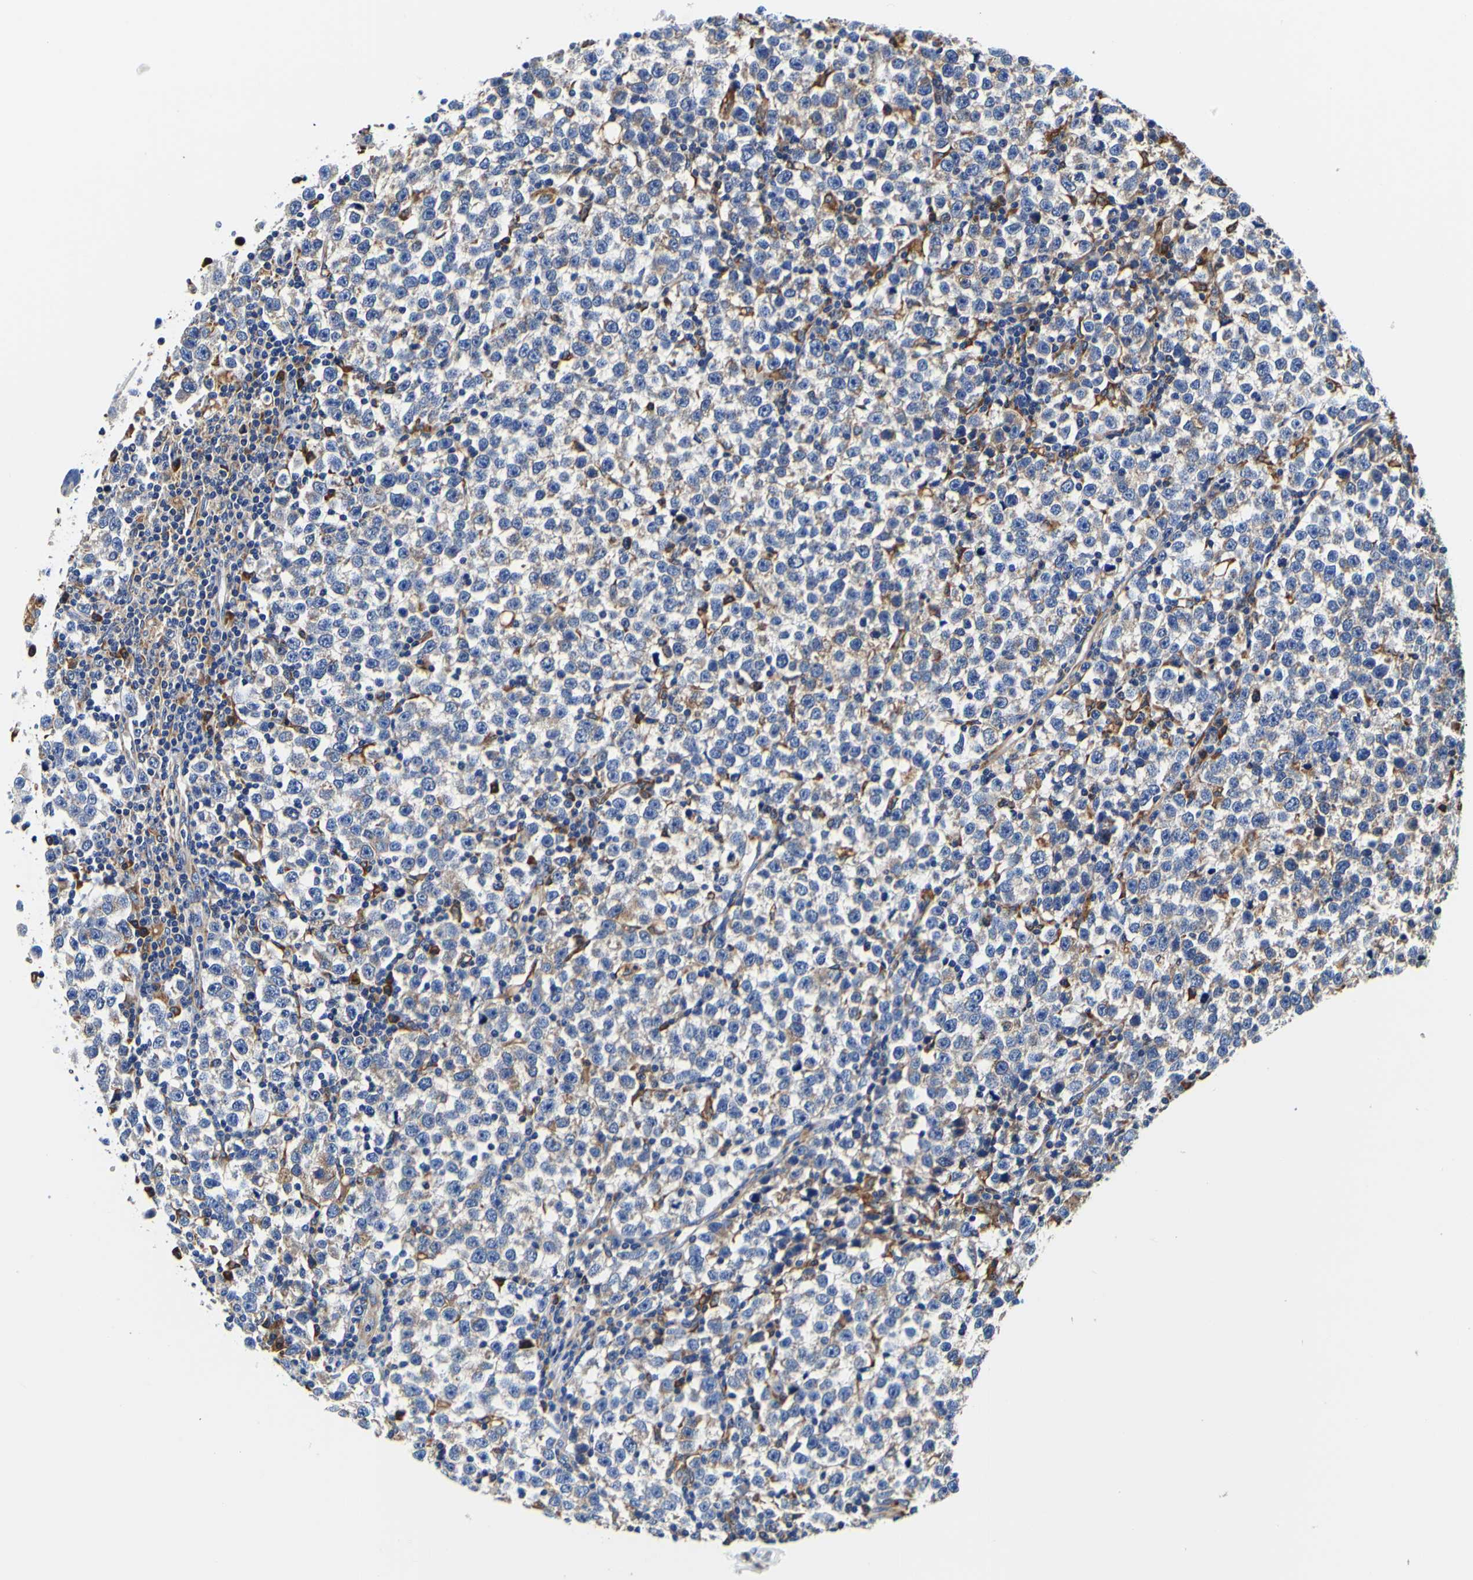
{"staining": {"intensity": "strong", "quantity": "<25%", "location": "cytoplasmic/membranous"}, "tissue": "testis cancer", "cell_type": "Tumor cells", "image_type": "cancer", "snomed": [{"axis": "morphology", "description": "Seminoma, NOS"}, {"axis": "topography", "description": "Testis"}], "caption": "This image shows immunohistochemistry (IHC) staining of testis cancer, with medium strong cytoplasmic/membranous expression in about <25% of tumor cells.", "gene": "P4HB", "patient": {"sex": "male", "age": 43}}